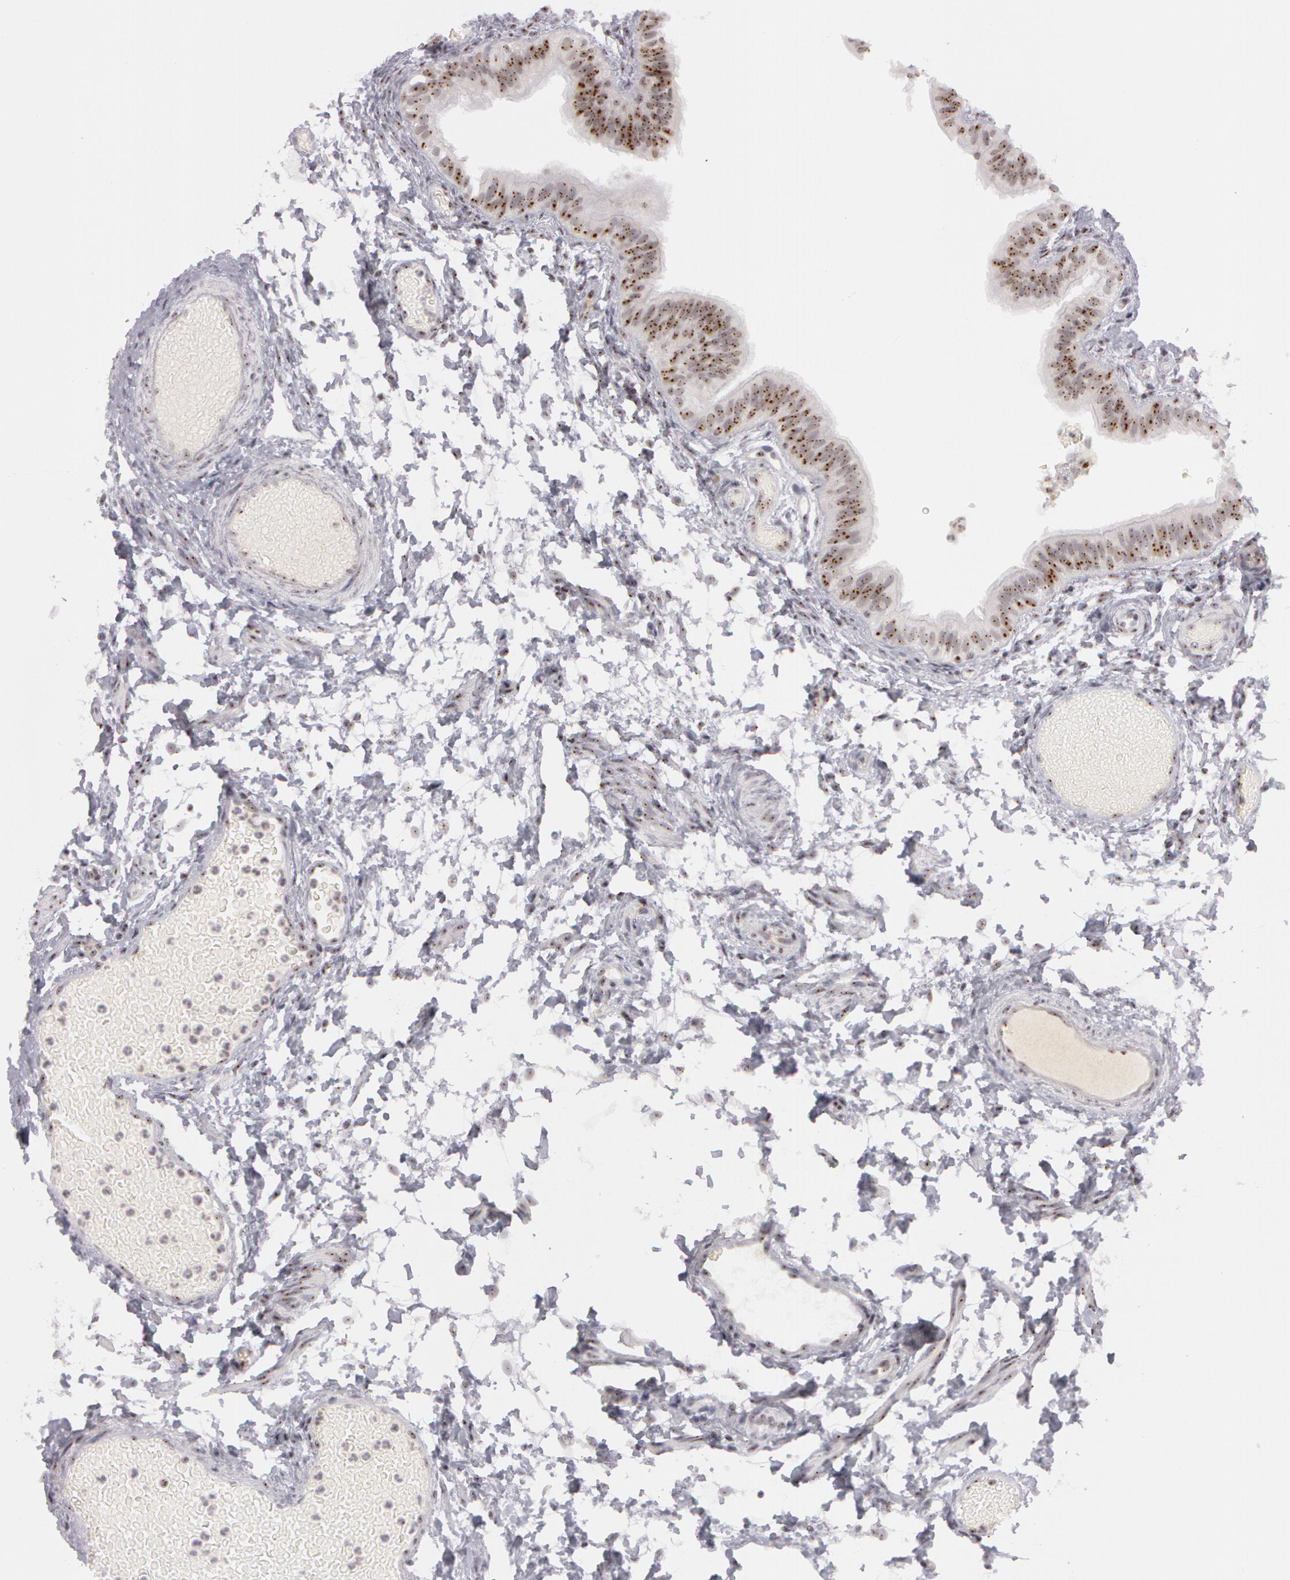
{"staining": {"intensity": "moderate", "quantity": ">75%", "location": "nuclear"}, "tissue": "fallopian tube", "cell_type": "Glandular cells", "image_type": "normal", "snomed": [{"axis": "morphology", "description": "Normal tissue, NOS"}, {"axis": "morphology", "description": "Dermoid, NOS"}, {"axis": "topography", "description": "Fallopian tube"}], "caption": "Immunohistochemistry of unremarkable human fallopian tube shows medium levels of moderate nuclear expression in about >75% of glandular cells. Nuclei are stained in blue.", "gene": "FBL", "patient": {"sex": "female", "age": 33}}